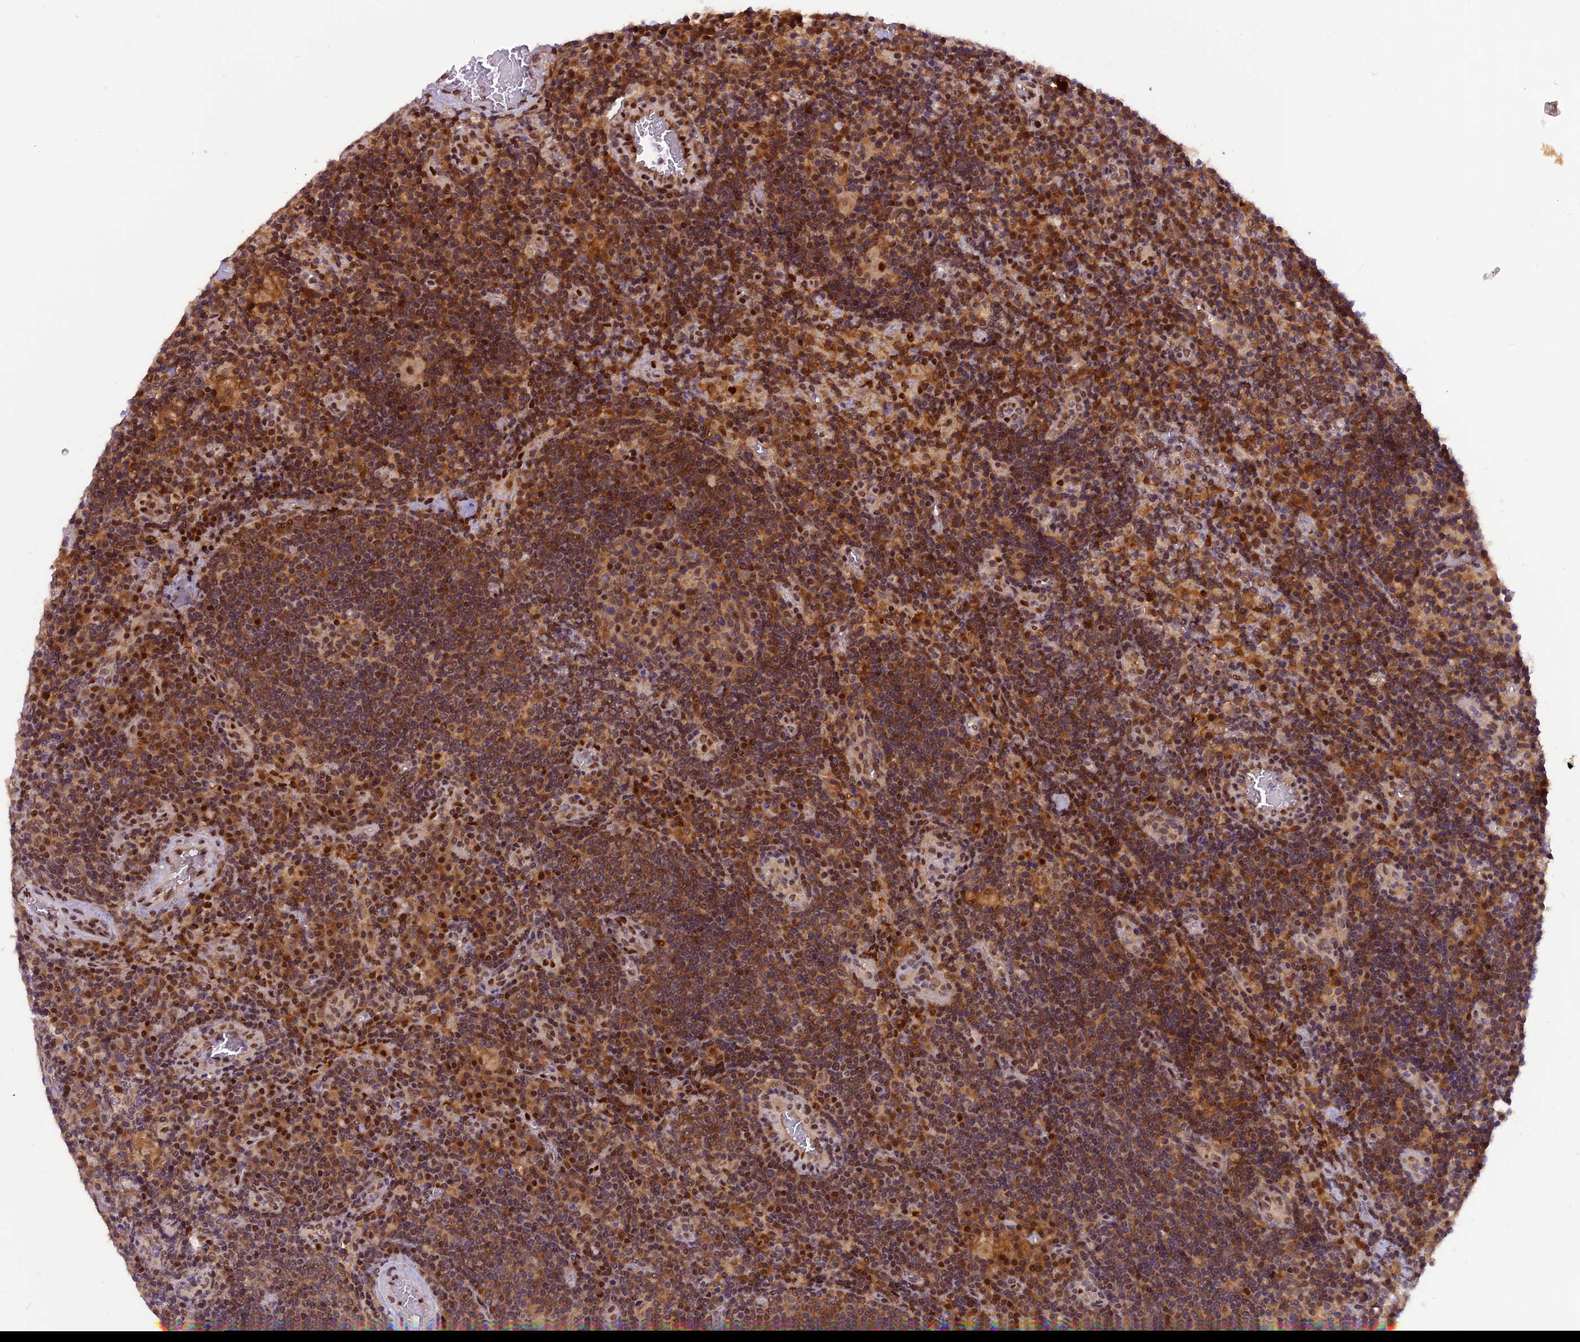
{"staining": {"intensity": "moderate", "quantity": "25%-75%", "location": "cytoplasmic/membranous,nuclear"}, "tissue": "lymph node", "cell_type": "Germinal center cells", "image_type": "normal", "snomed": [{"axis": "morphology", "description": "Normal tissue, NOS"}, {"axis": "topography", "description": "Lymph node"}], "caption": "This image exhibits IHC staining of unremarkable lymph node, with medium moderate cytoplasmic/membranous,nuclear positivity in about 25%-75% of germinal center cells.", "gene": "RABGGTA", "patient": {"sex": "male", "age": 58}}